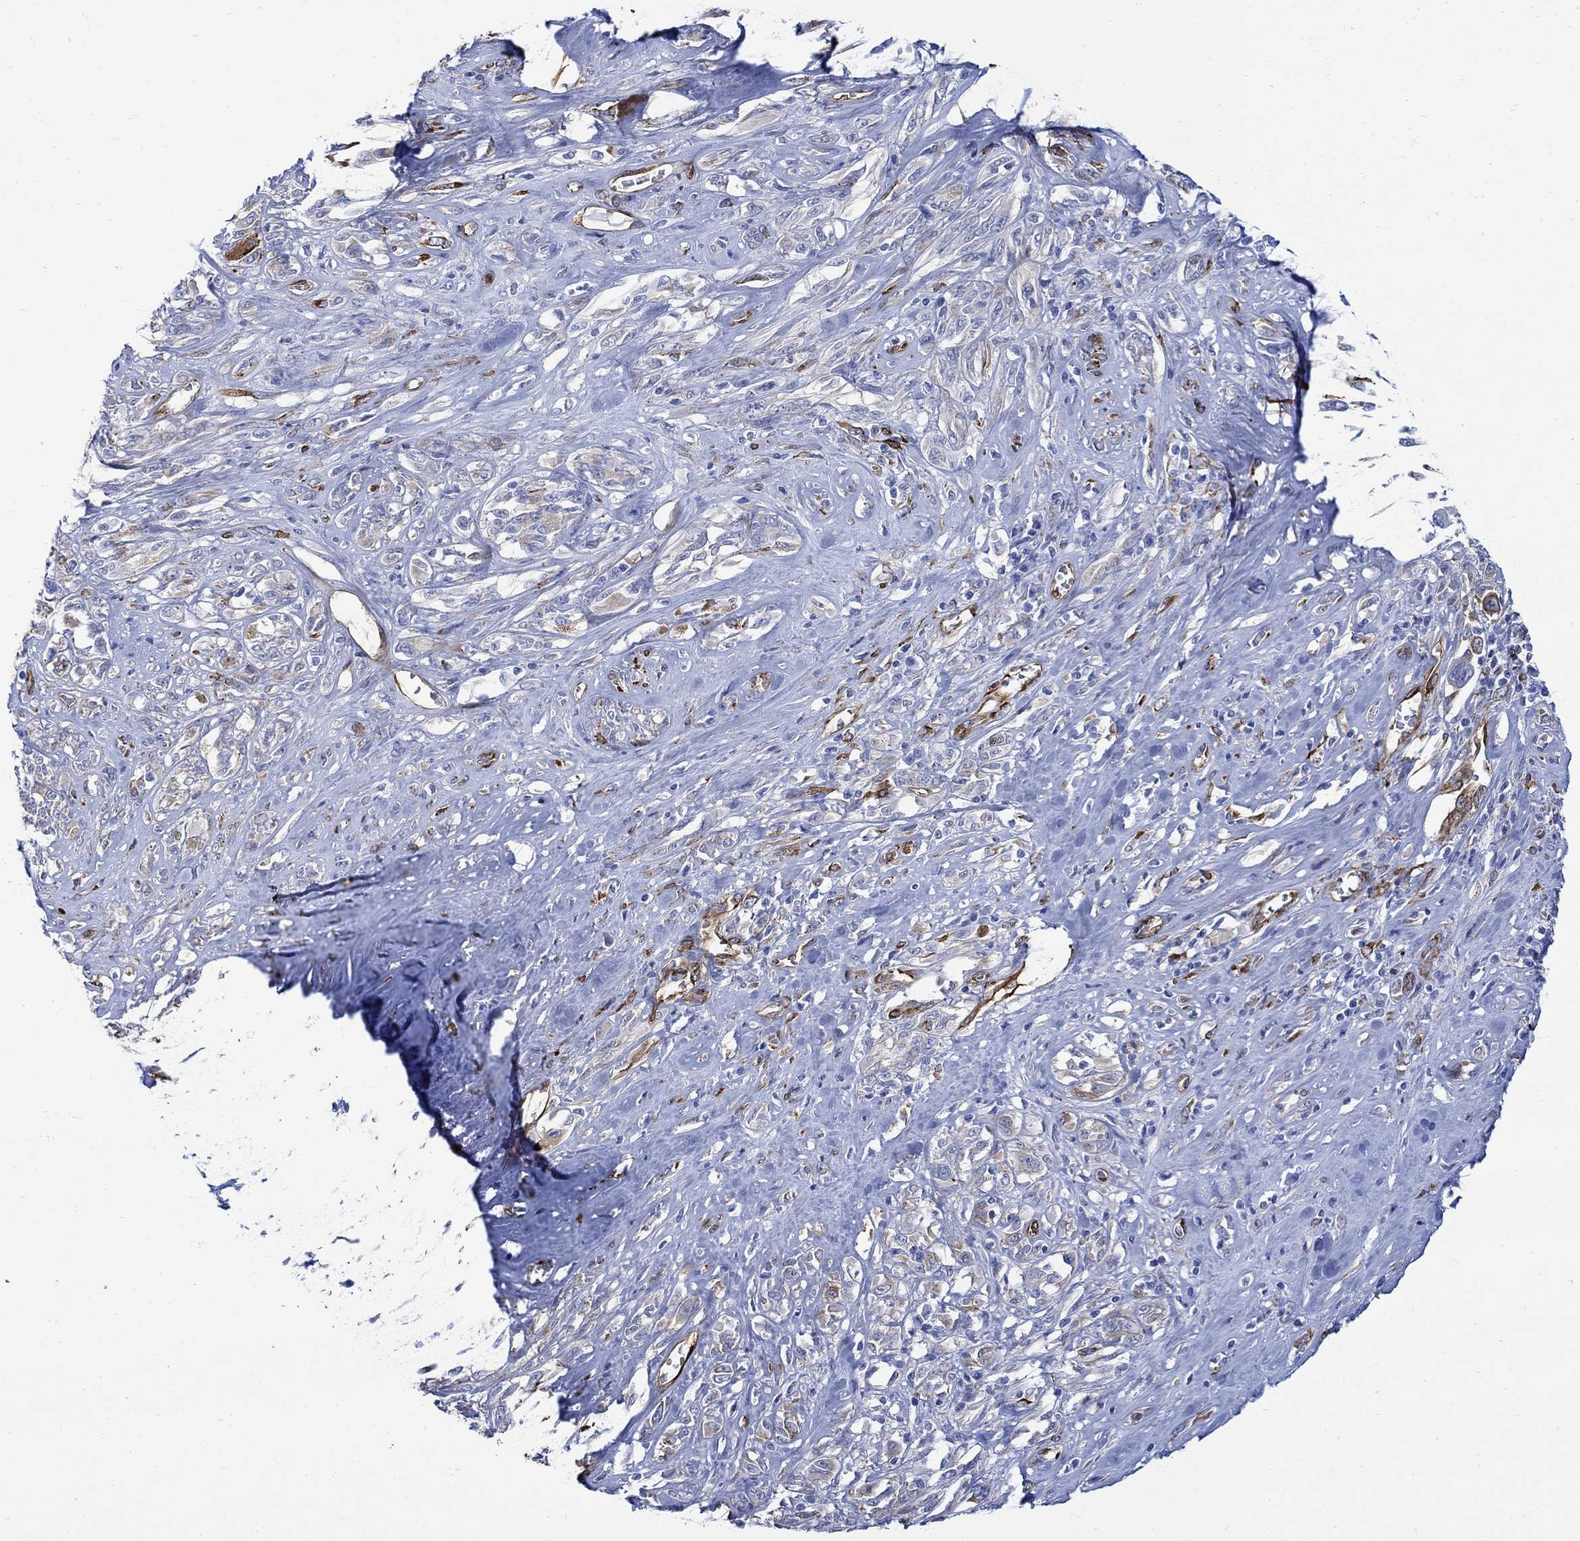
{"staining": {"intensity": "strong", "quantity": "<25%", "location": "cytoplasmic/membranous"}, "tissue": "melanoma", "cell_type": "Tumor cells", "image_type": "cancer", "snomed": [{"axis": "morphology", "description": "Malignant melanoma, NOS"}, {"axis": "topography", "description": "Skin"}], "caption": "A brown stain labels strong cytoplasmic/membranous expression of a protein in human melanoma tumor cells.", "gene": "TGM2", "patient": {"sex": "female", "age": 91}}